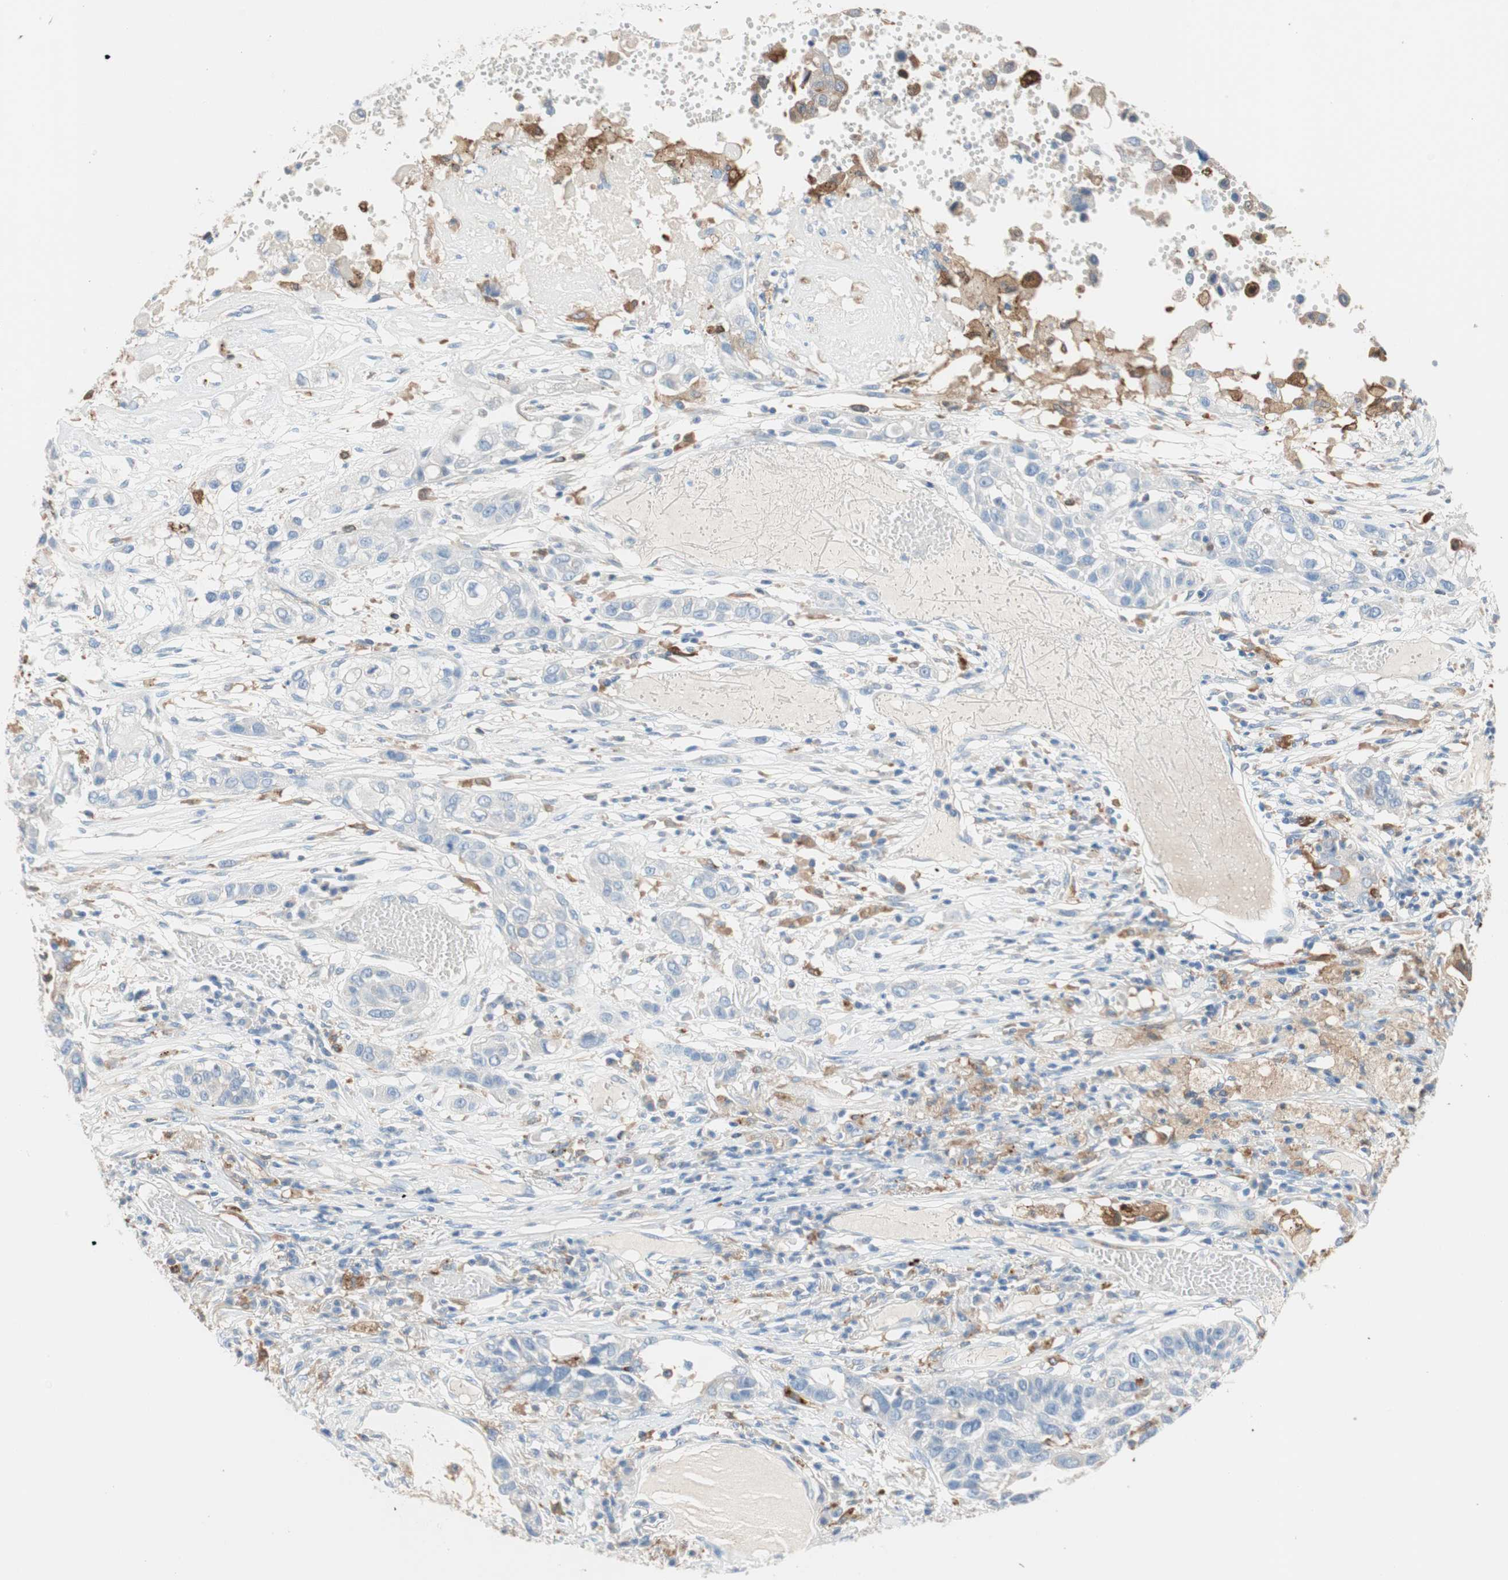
{"staining": {"intensity": "negative", "quantity": "none", "location": "none"}, "tissue": "lung cancer", "cell_type": "Tumor cells", "image_type": "cancer", "snomed": [{"axis": "morphology", "description": "Squamous cell carcinoma, NOS"}, {"axis": "topography", "description": "Lung"}], "caption": "A high-resolution histopathology image shows immunohistochemistry staining of lung cancer (squamous cell carcinoma), which exhibits no significant positivity in tumor cells. Nuclei are stained in blue.", "gene": "GLUL", "patient": {"sex": "male", "age": 71}}